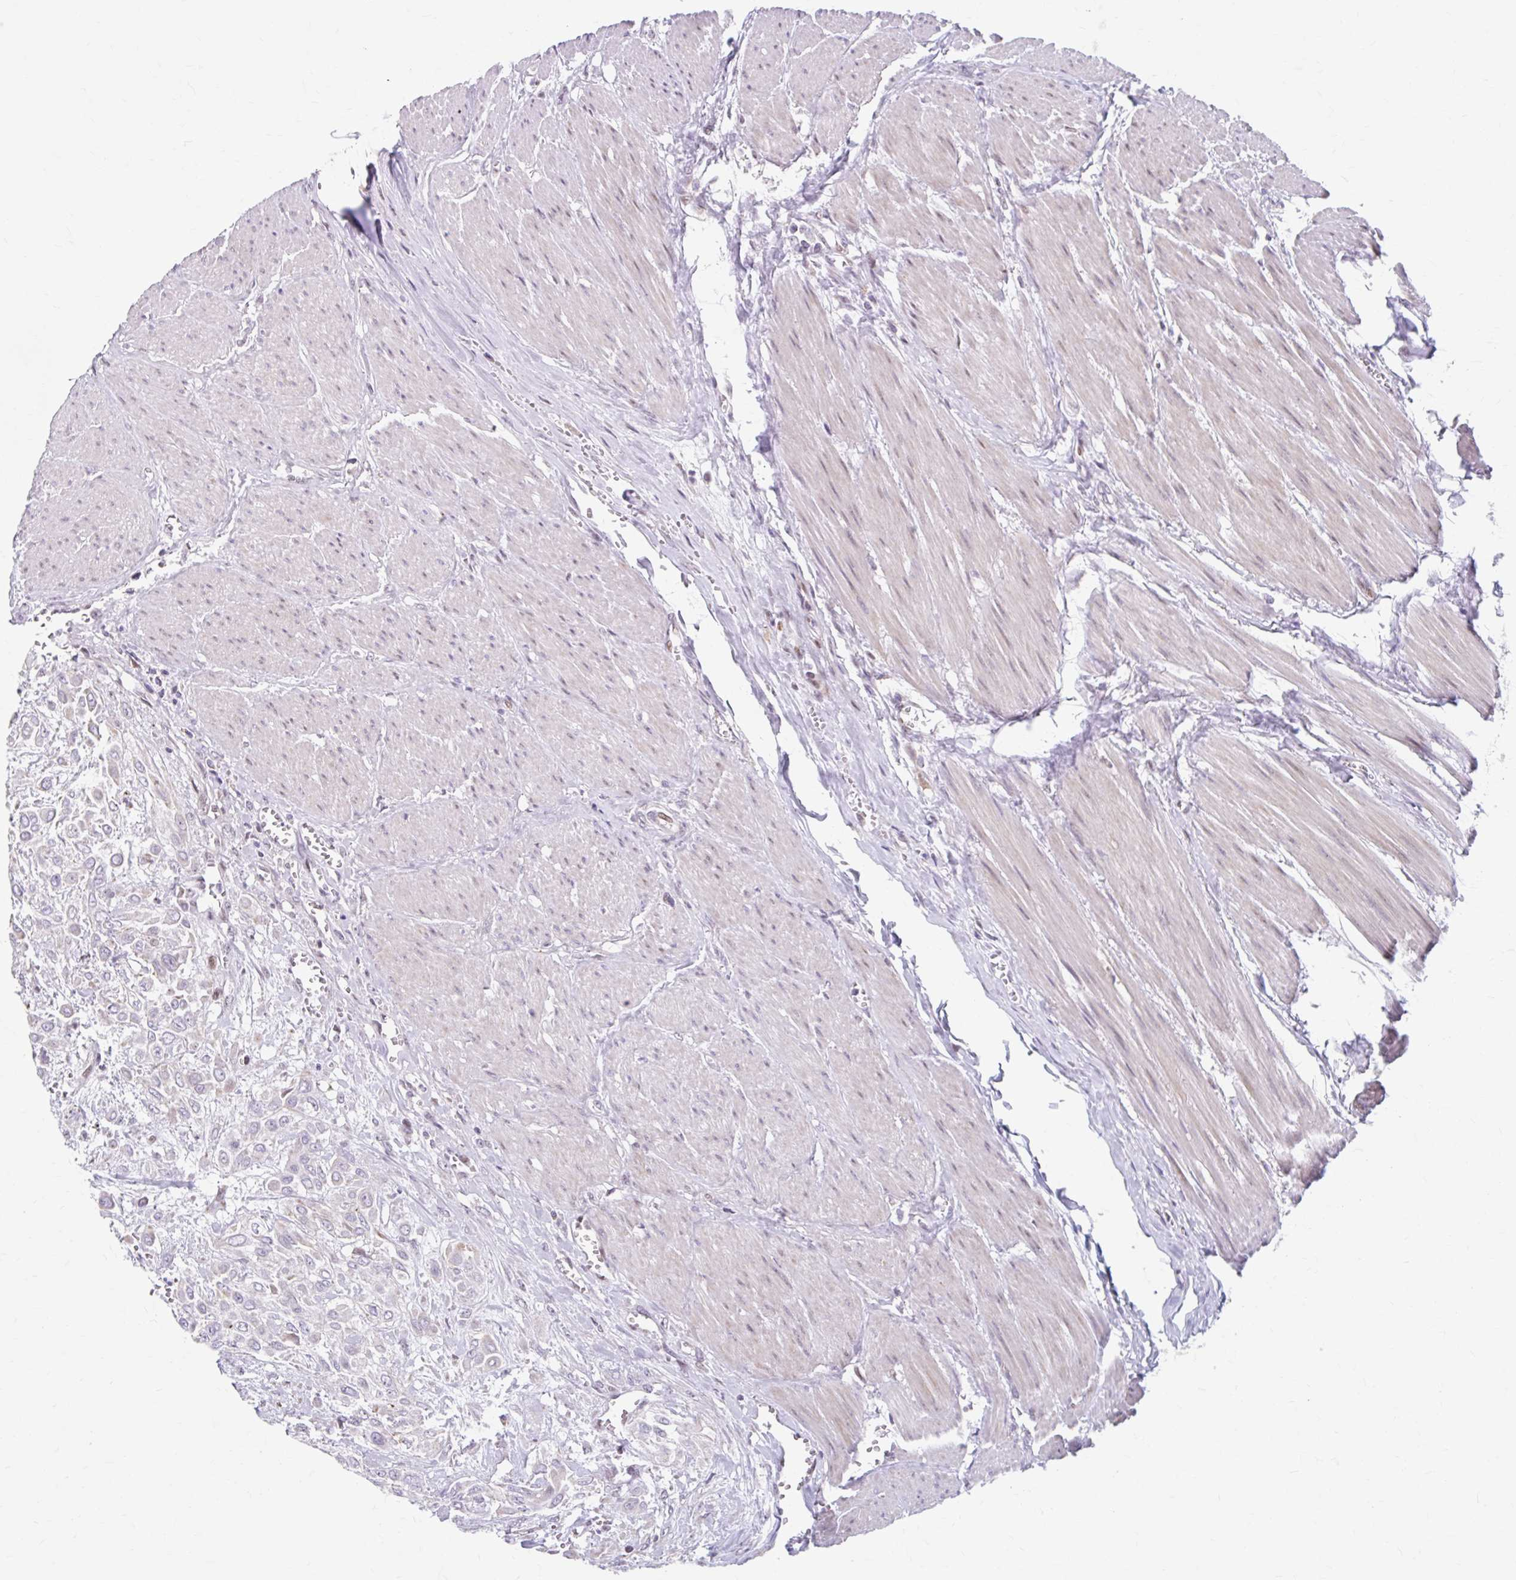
{"staining": {"intensity": "negative", "quantity": "none", "location": "none"}, "tissue": "urothelial cancer", "cell_type": "Tumor cells", "image_type": "cancer", "snomed": [{"axis": "morphology", "description": "Urothelial carcinoma, High grade"}, {"axis": "topography", "description": "Urinary bladder"}], "caption": "Tumor cells are negative for protein expression in human urothelial cancer.", "gene": "BEAN1", "patient": {"sex": "male", "age": 57}}